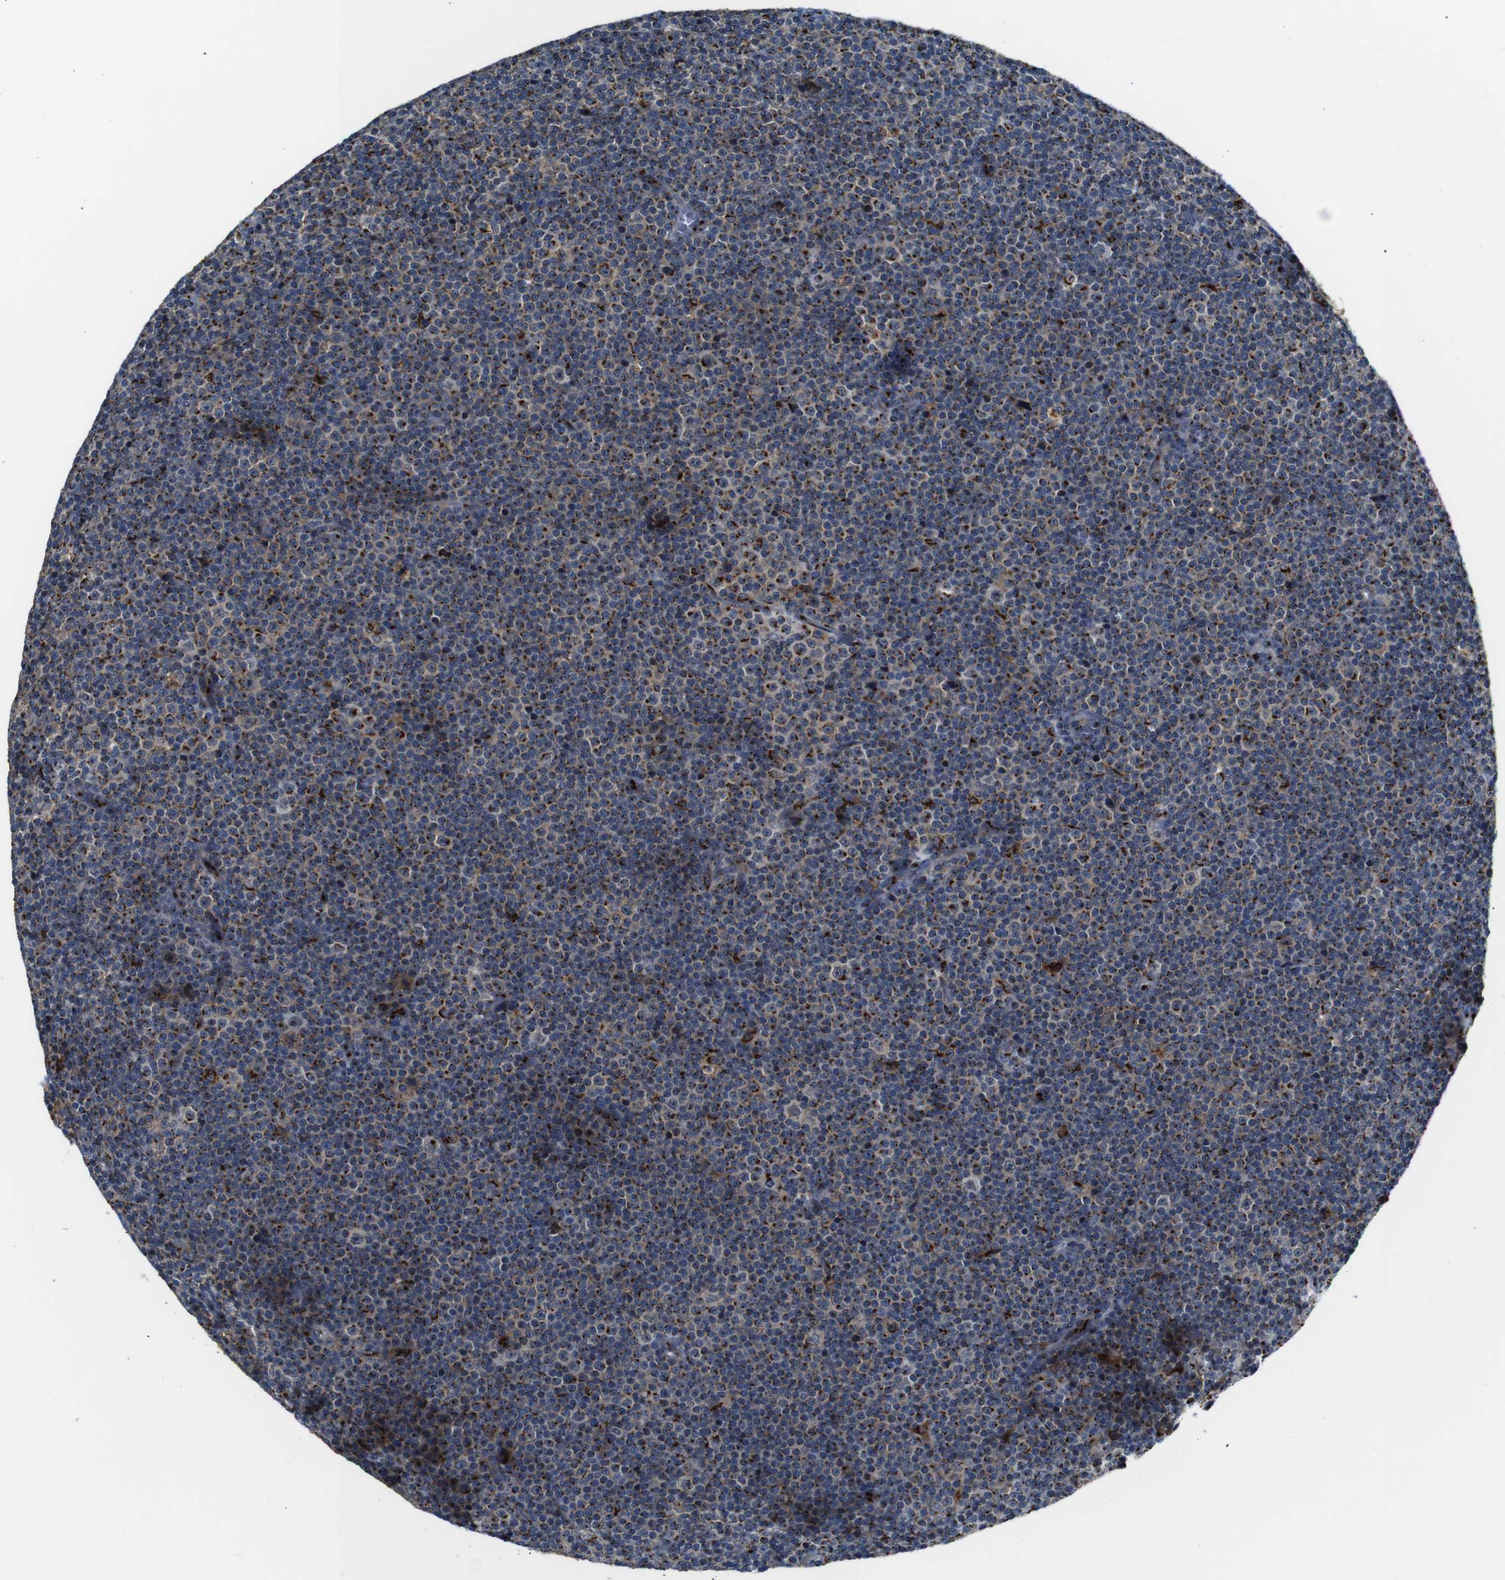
{"staining": {"intensity": "strong", "quantity": ">75%", "location": "cytoplasmic/membranous"}, "tissue": "lymphoma", "cell_type": "Tumor cells", "image_type": "cancer", "snomed": [{"axis": "morphology", "description": "Malignant lymphoma, non-Hodgkin's type, Low grade"}, {"axis": "topography", "description": "Lymph node"}], "caption": "Immunohistochemistry (DAB (3,3'-diaminobenzidine)) staining of low-grade malignant lymphoma, non-Hodgkin's type shows strong cytoplasmic/membranous protein positivity in about >75% of tumor cells.", "gene": "TGOLN2", "patient": {"sex": "female", "age": 67}}